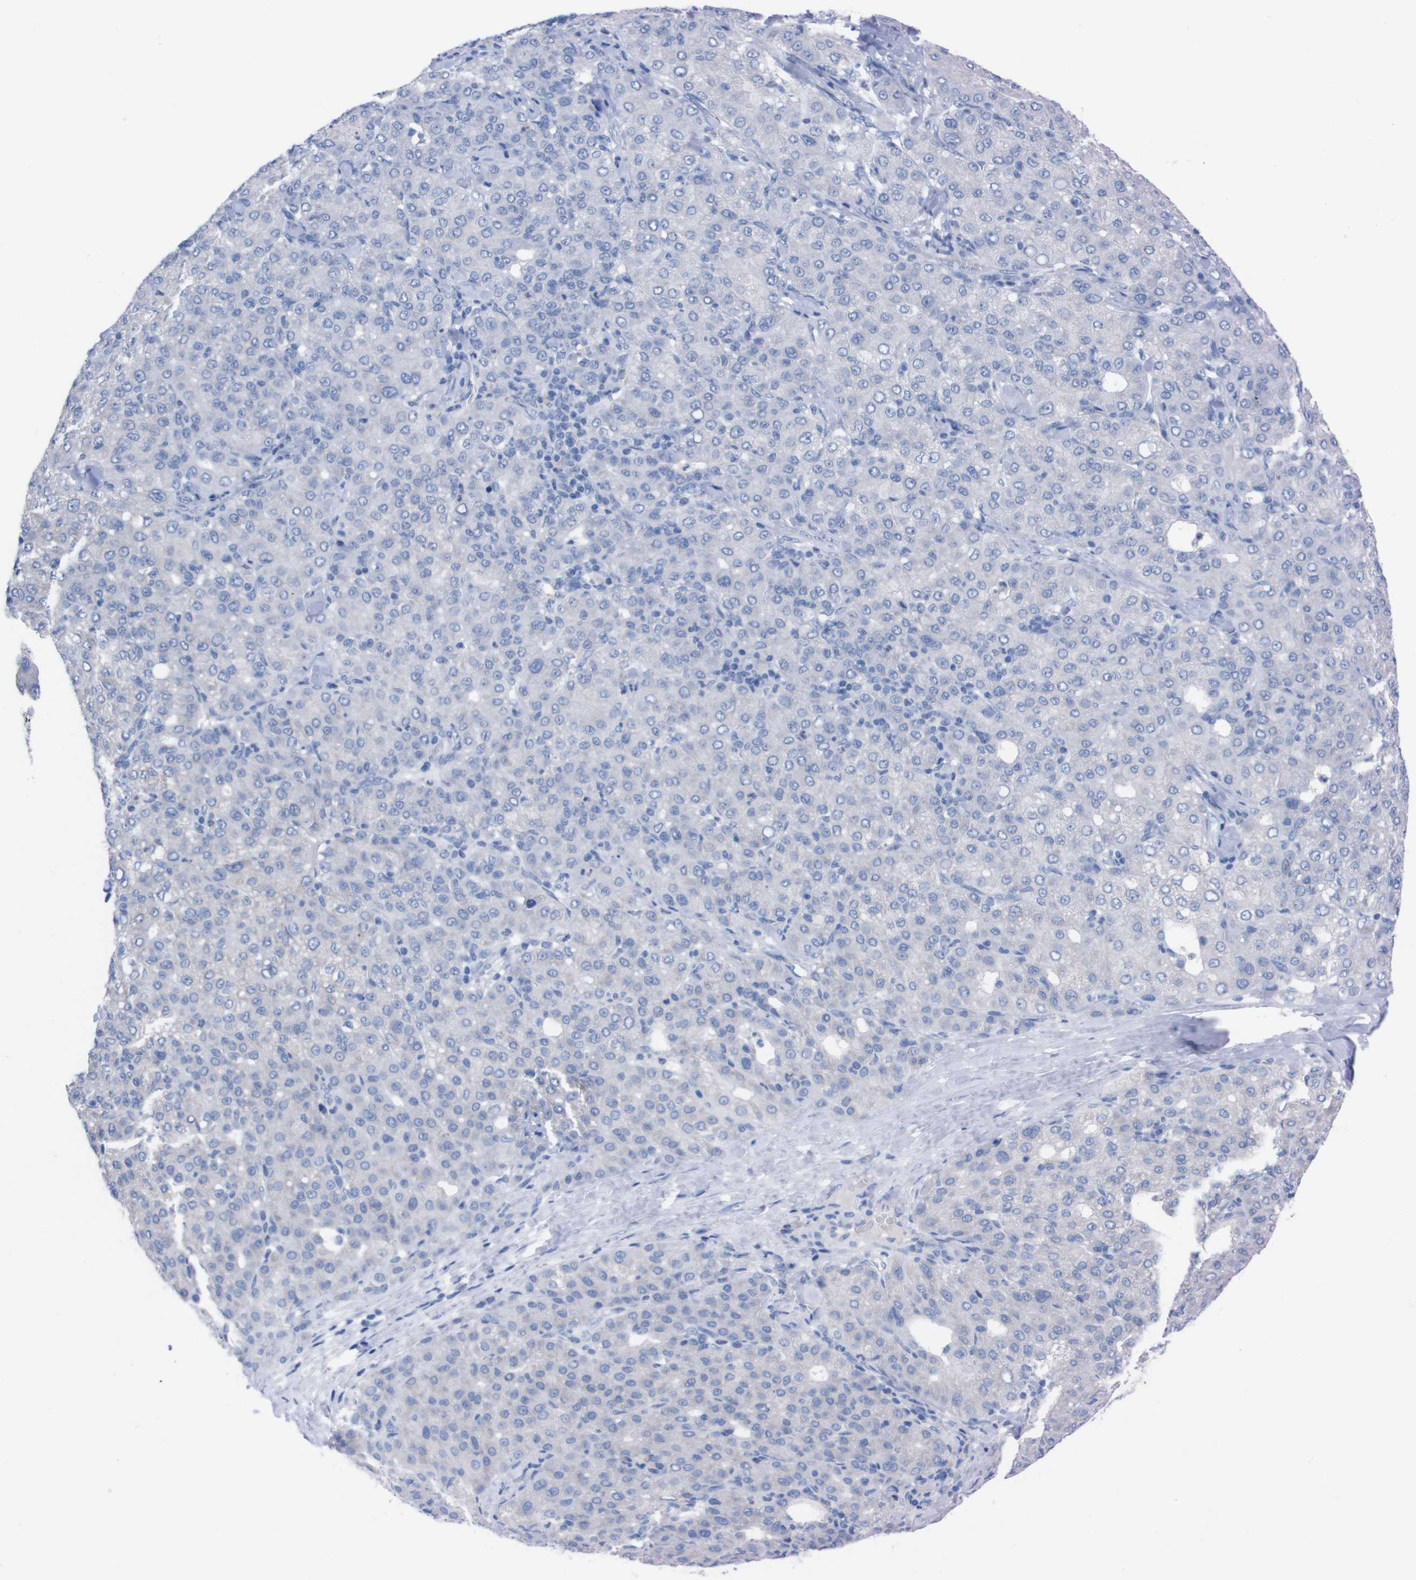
{"staining": {"intensity": "negative", "quantity": "none", "location": "none"}, "tissue": "liver cancer", "cell_type": "Tumor cells", "image_type": "cancer", "snomed": [{"axis": "morphology", "description": "Carcinoma, Hepatocellular, NOS"}, {"axis": "topography", "description": "Liver"}], "caption": "Immunohistochemistry (IHC) photomicrograph of neoplastic tissue: human liver hepatocellular carcinoma stained with DAB (3,3'-diaminobenzidine) demonstrates no significant protein staining in tumor cells.", "gene": "TMEM243", "patient": {"sex": "male", "age": 65}}